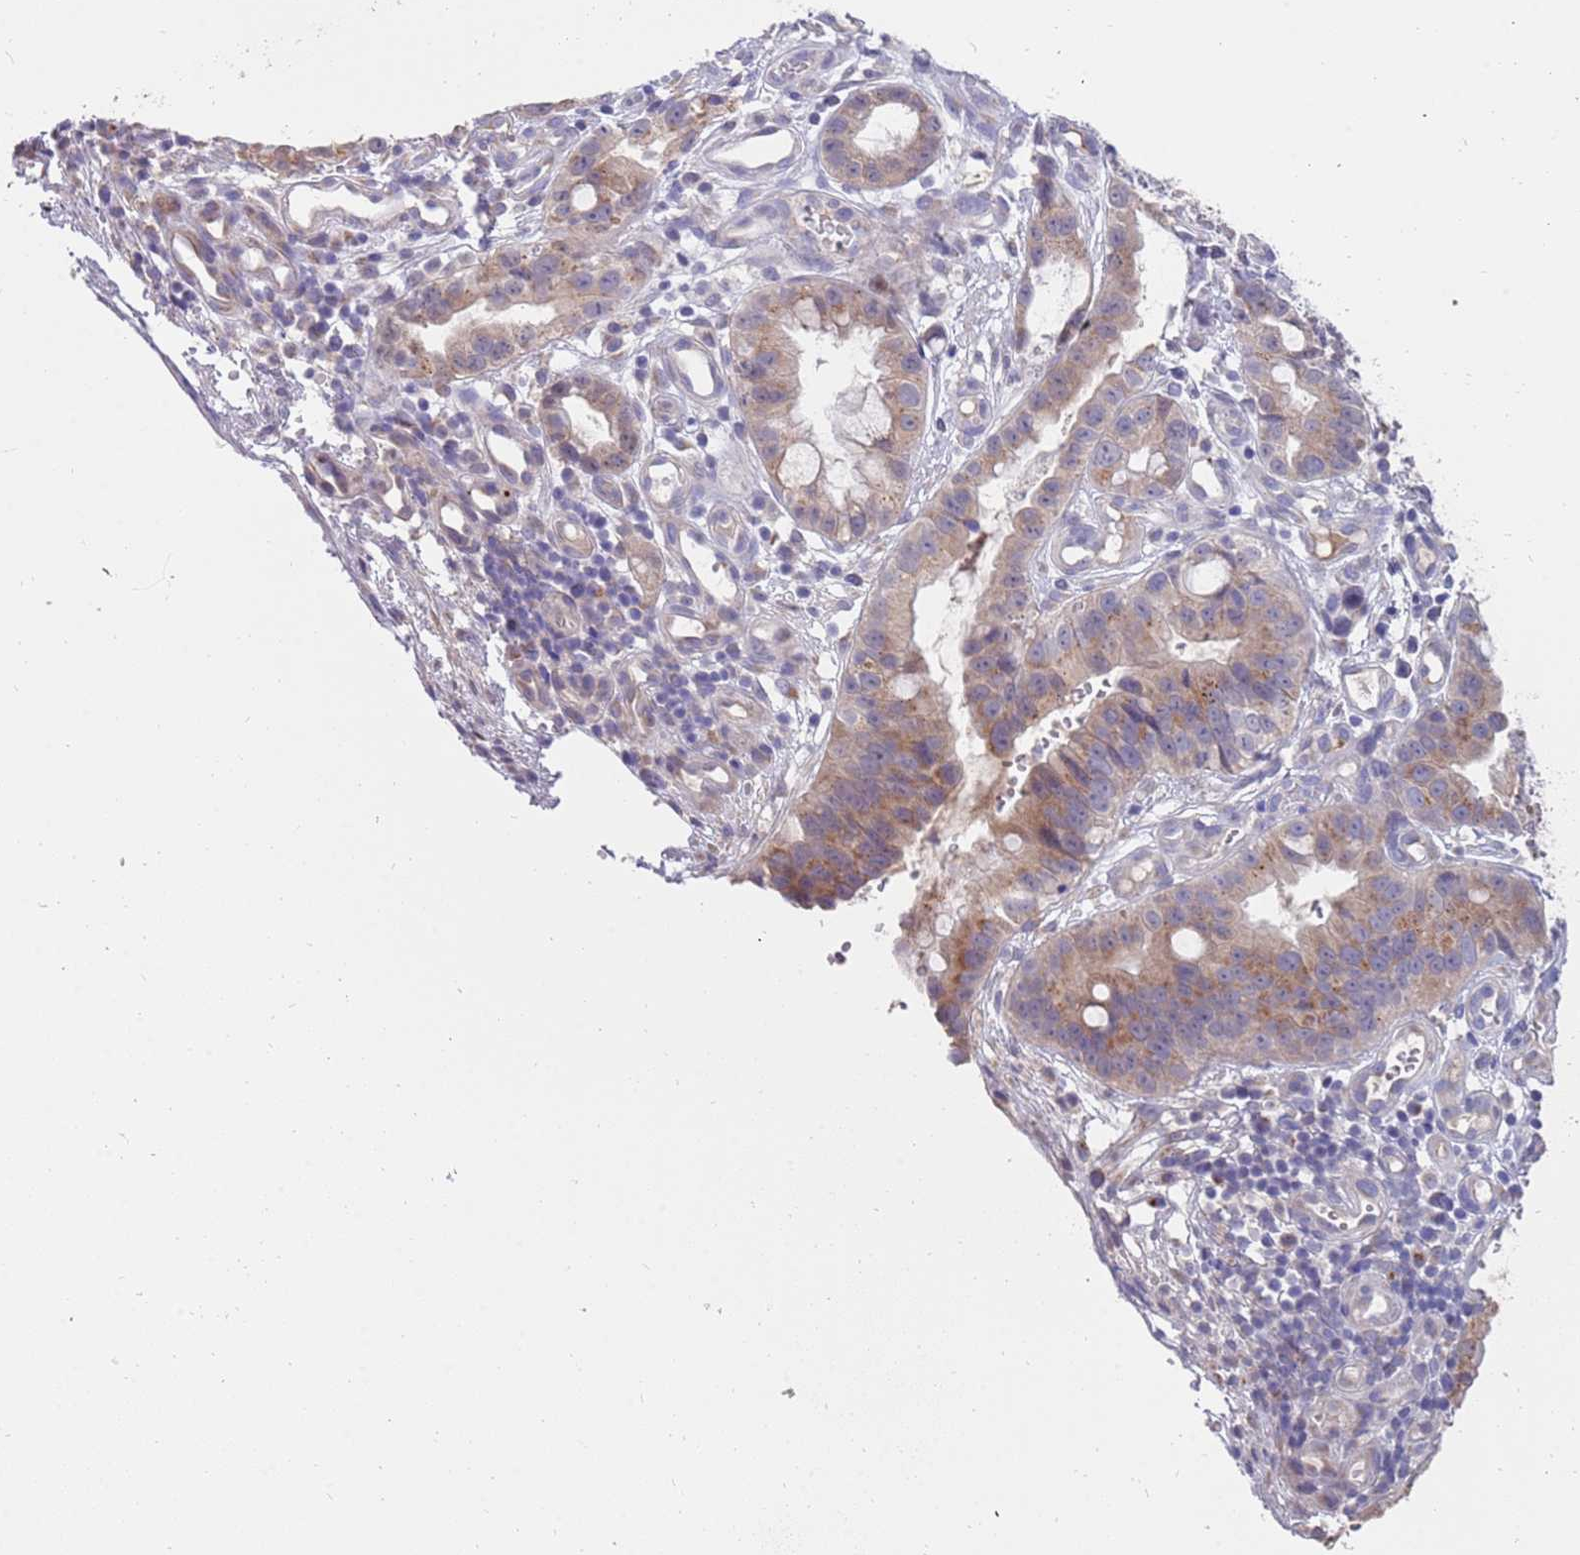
{"staining": {"intensity": "moderate", "quantity": "25%-75%", "location": "cytoplasmic/membranous"}, "tissue": "stomach cancer", "cell_type": "Tumor cells", "image_type": "cancer", "snomed": [{"axis": "morphology", "description": "Adenocarcinoma, NOS"}, {"axis": "topography", "description": "Stomach"}], "caption": "Protein staining shows moderate cytoplasmic/membranous positivity in about 25%-75% of tumor cells in stomach adenocarcinoma.", "gene": "ZNF746", "patient": {"sex": "male", "age": 55}}